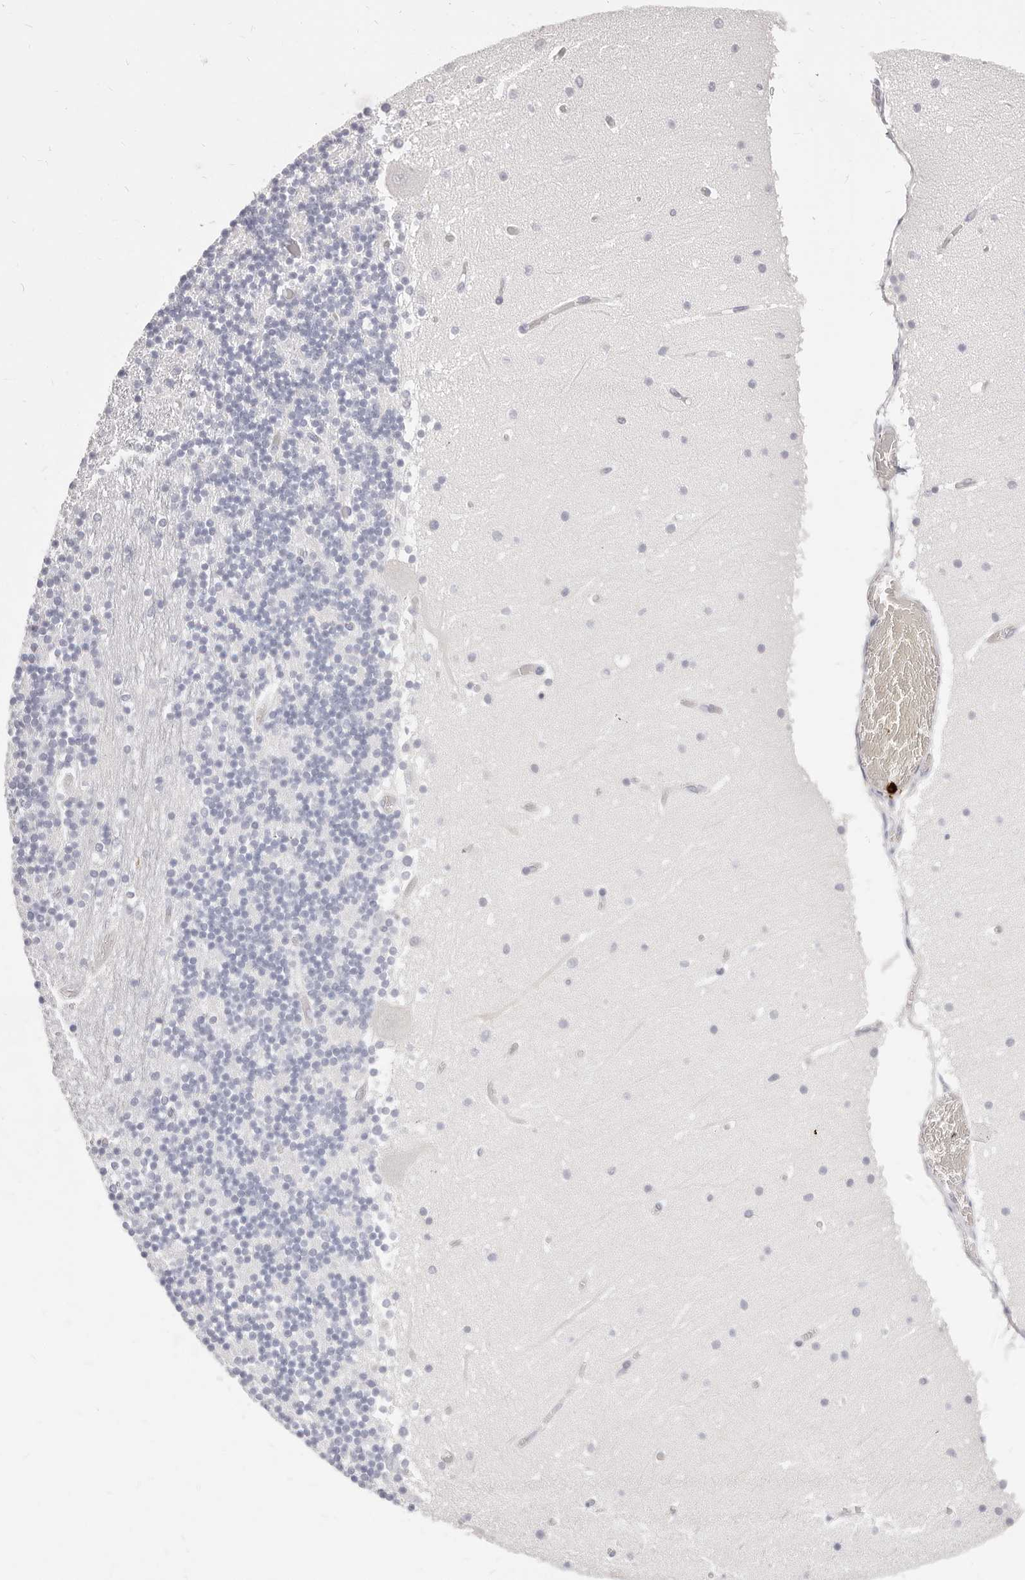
{"staining": {"intensity": "negative", "quantity": "none", "location": "none"}, "tissue": "cerebellum", "cell_type": "Cells in granular layer", "image_type": "normal", "snomed": [{"axis": "morphology", "description": "Normal tissue, NOS"}, {"axis": "topography", "description": "Cerebellum"}], "caption": "Immunohistochemistry (IHC) micrograph of unremarkable human cerebellum stained for a protein (brown), which displays no staining in cells in granular layer. (DAB (3,3'-diaminobenzidine) immunohistochemistry visualized using brightfield microscopy, high magnification).", "gene": "CAMP", "patient": {"sex": "female", "age": 28}}